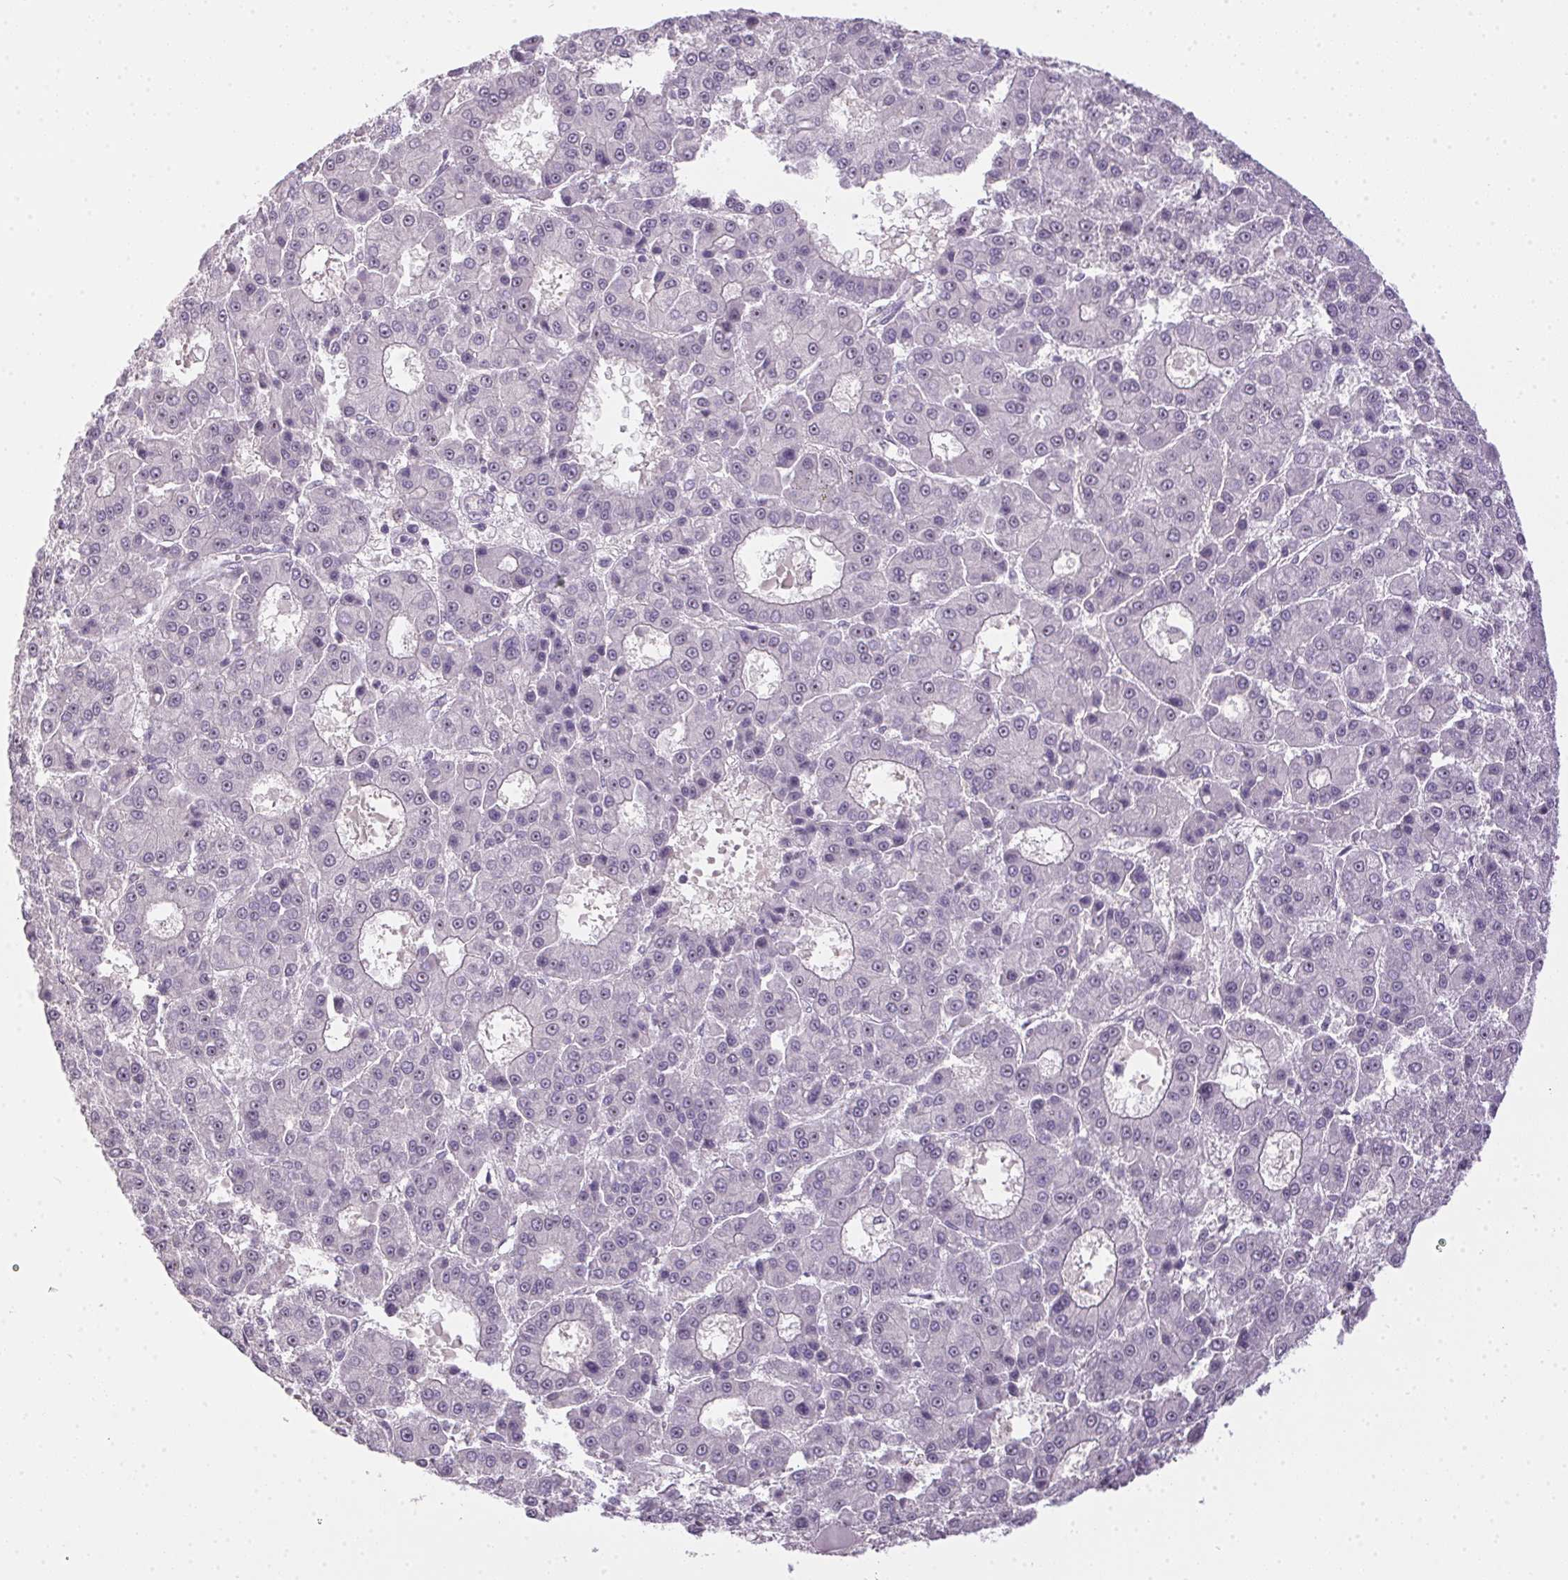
{"staining": {"intensity": "negative", "quantity": "none", "location": "none"}, "tissue": "liver cancer", "cell_type": "Tumor cells", "image_type": "cancer", "snomed": [{"axis": "morphology", "description": "Carcinoma, Hepatocellular, NOS"}, {"axis": "topography", "description": "Liver"}], "caption": "Histopathology image shows no significant protein positivity in tumor cells of liver cancer.", "gene": "BATF2", "patient": {"sex": "male", "age": 70}}